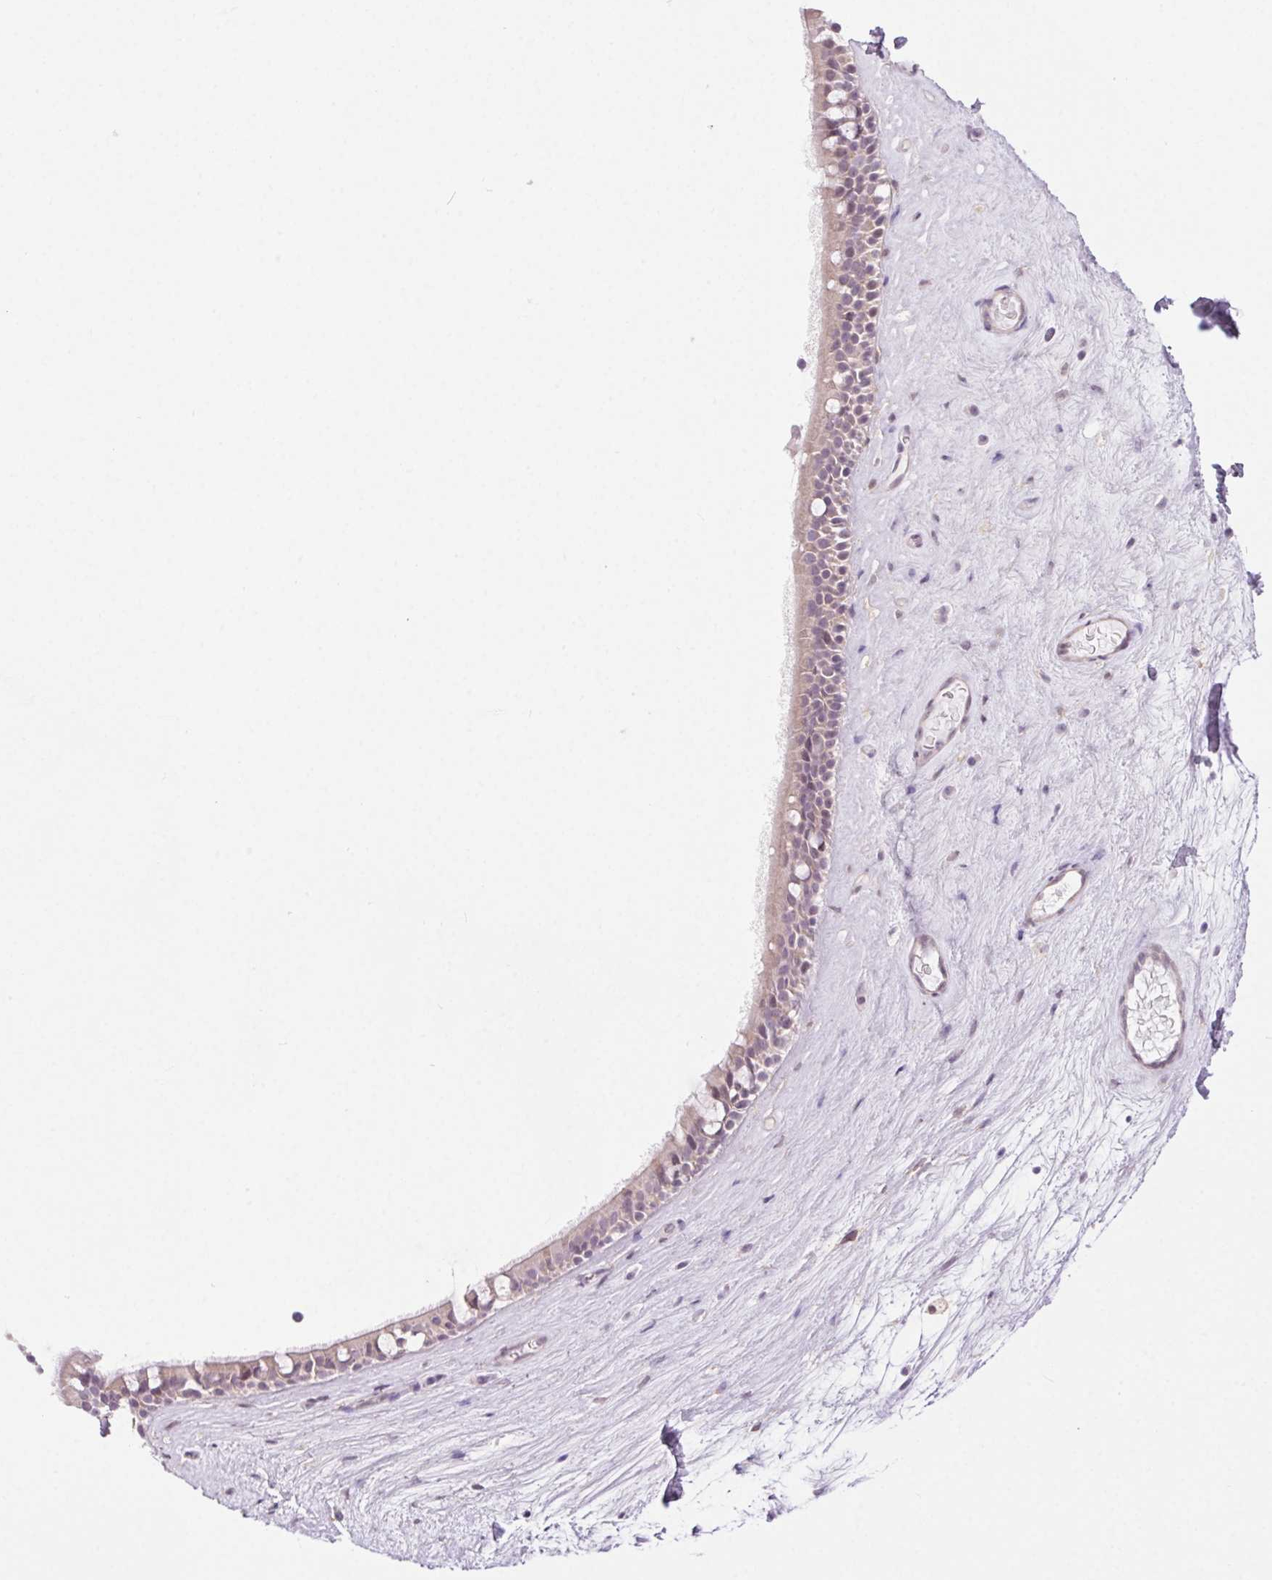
{"staining": {"intensity": "weak", "quantity": "<25%", "location": "nuclear"}, "tissue": "nasopharynx", "cell_type": "Respiratory epithelial cells", "image_type": "normal", "snomed": [{"axis": "morphology", "description": "Normal tissue, NOS"}, {"axis": "topography", "description": "Nasopharynx"}], "caption": "Normal nasopharynx was stained to show a protein in brown. There is no significant positivity in respiratory epithelial cells. (DAB immunohistochemistry (IHC) with hematoxylin counter stain).", "gene": "SYT11", "patient": {"sex": "male", "age": 68}}